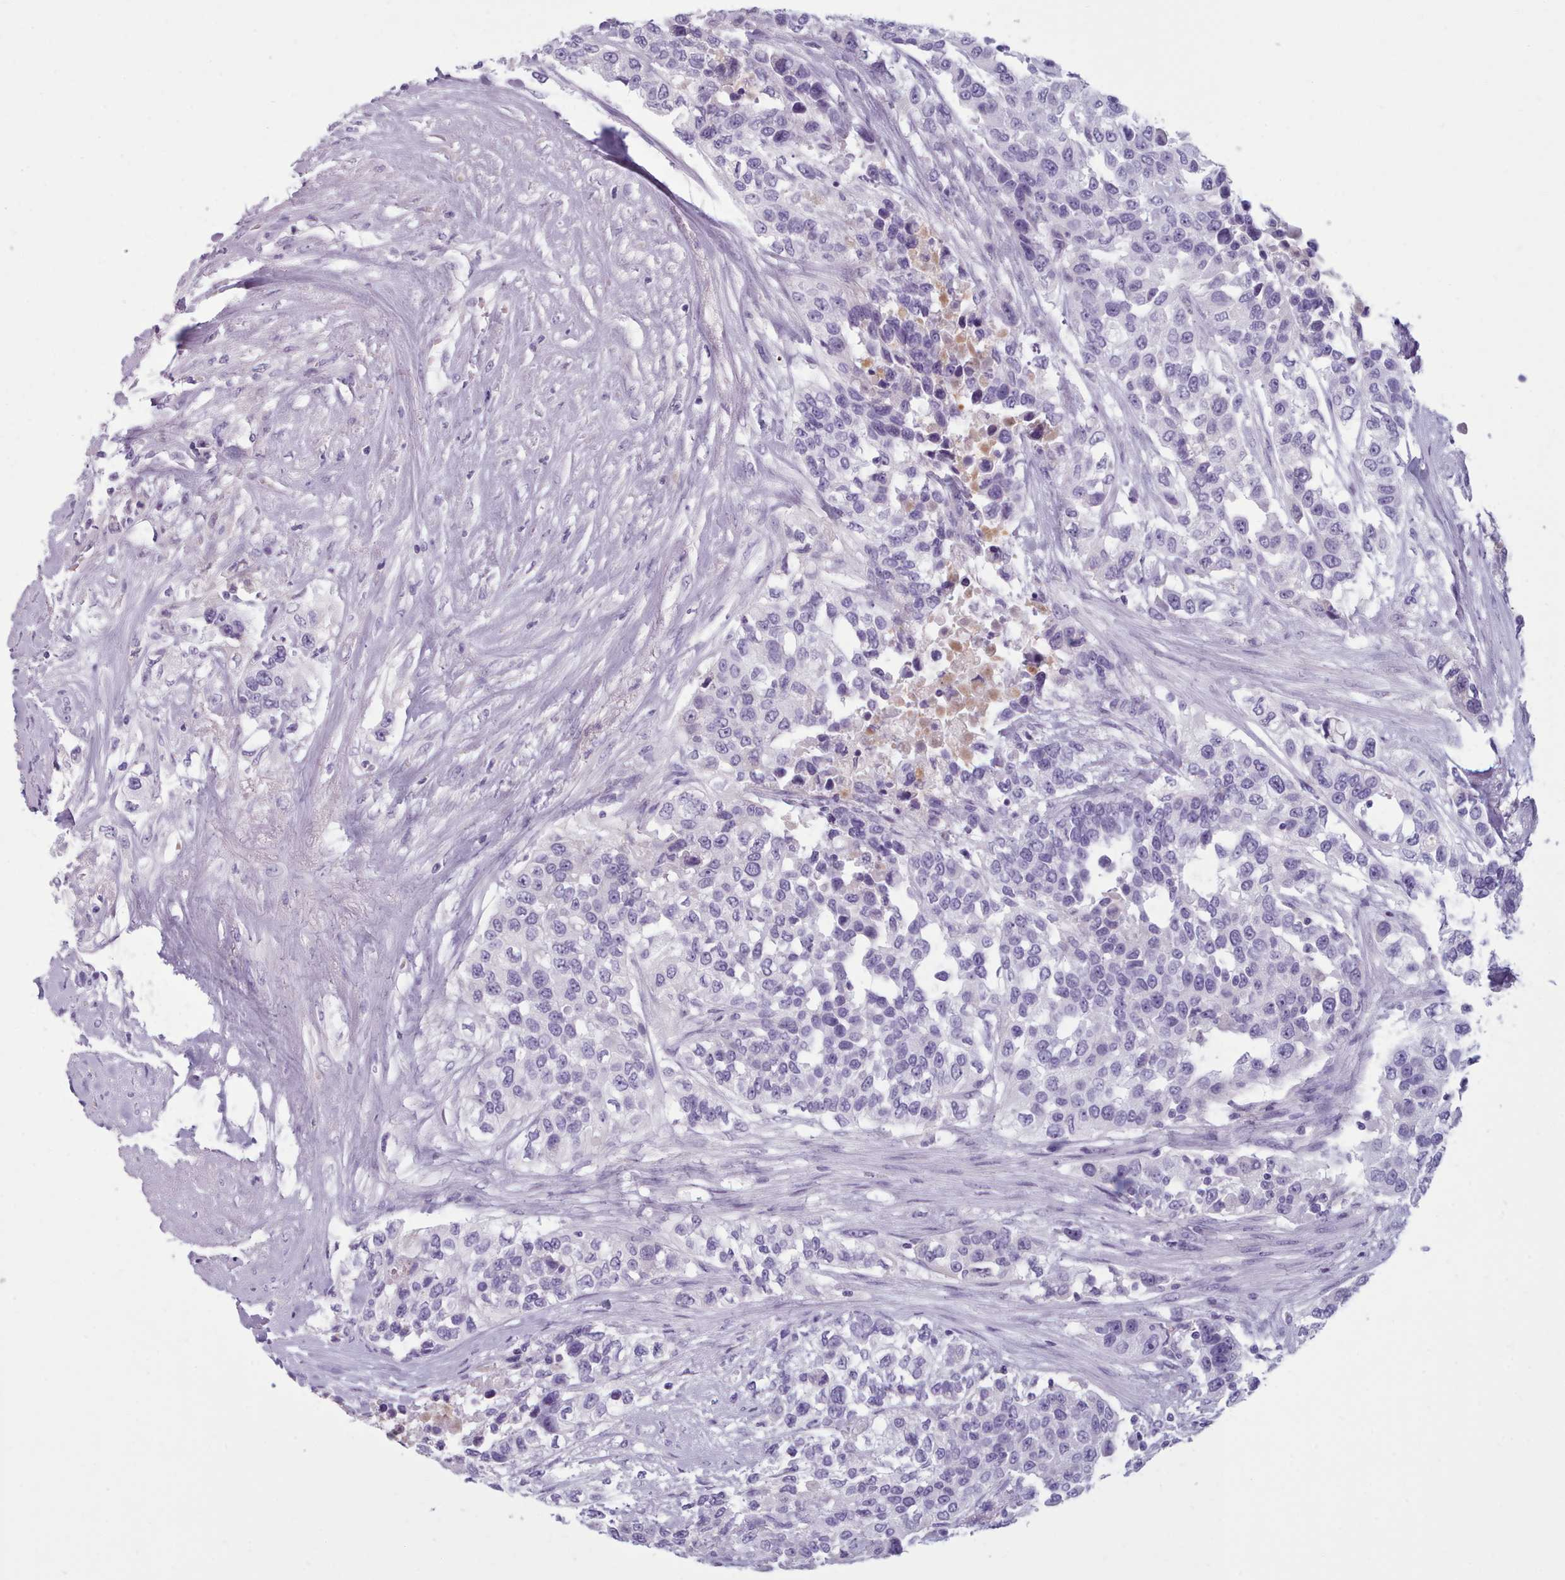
{"staining": {"intensity": "negative", "quantity": "none", "location": "none"}, "tissue": "urothelial cancer", "cell_type": "Tumor cells", "image_type": "cancer", "snomed": [{"axis": "morphology", "description": "Urothelial carcinoma, High grade"}, {"axis": "topography", "description": "Urinary bladder"}], "caption": "An image of urothelial carcinoma (high-grade) stained for a protein reveals no brown staining in tumor cells.", "gene": "ZNF43", "patient": {"sex": "female", "age": 80}}